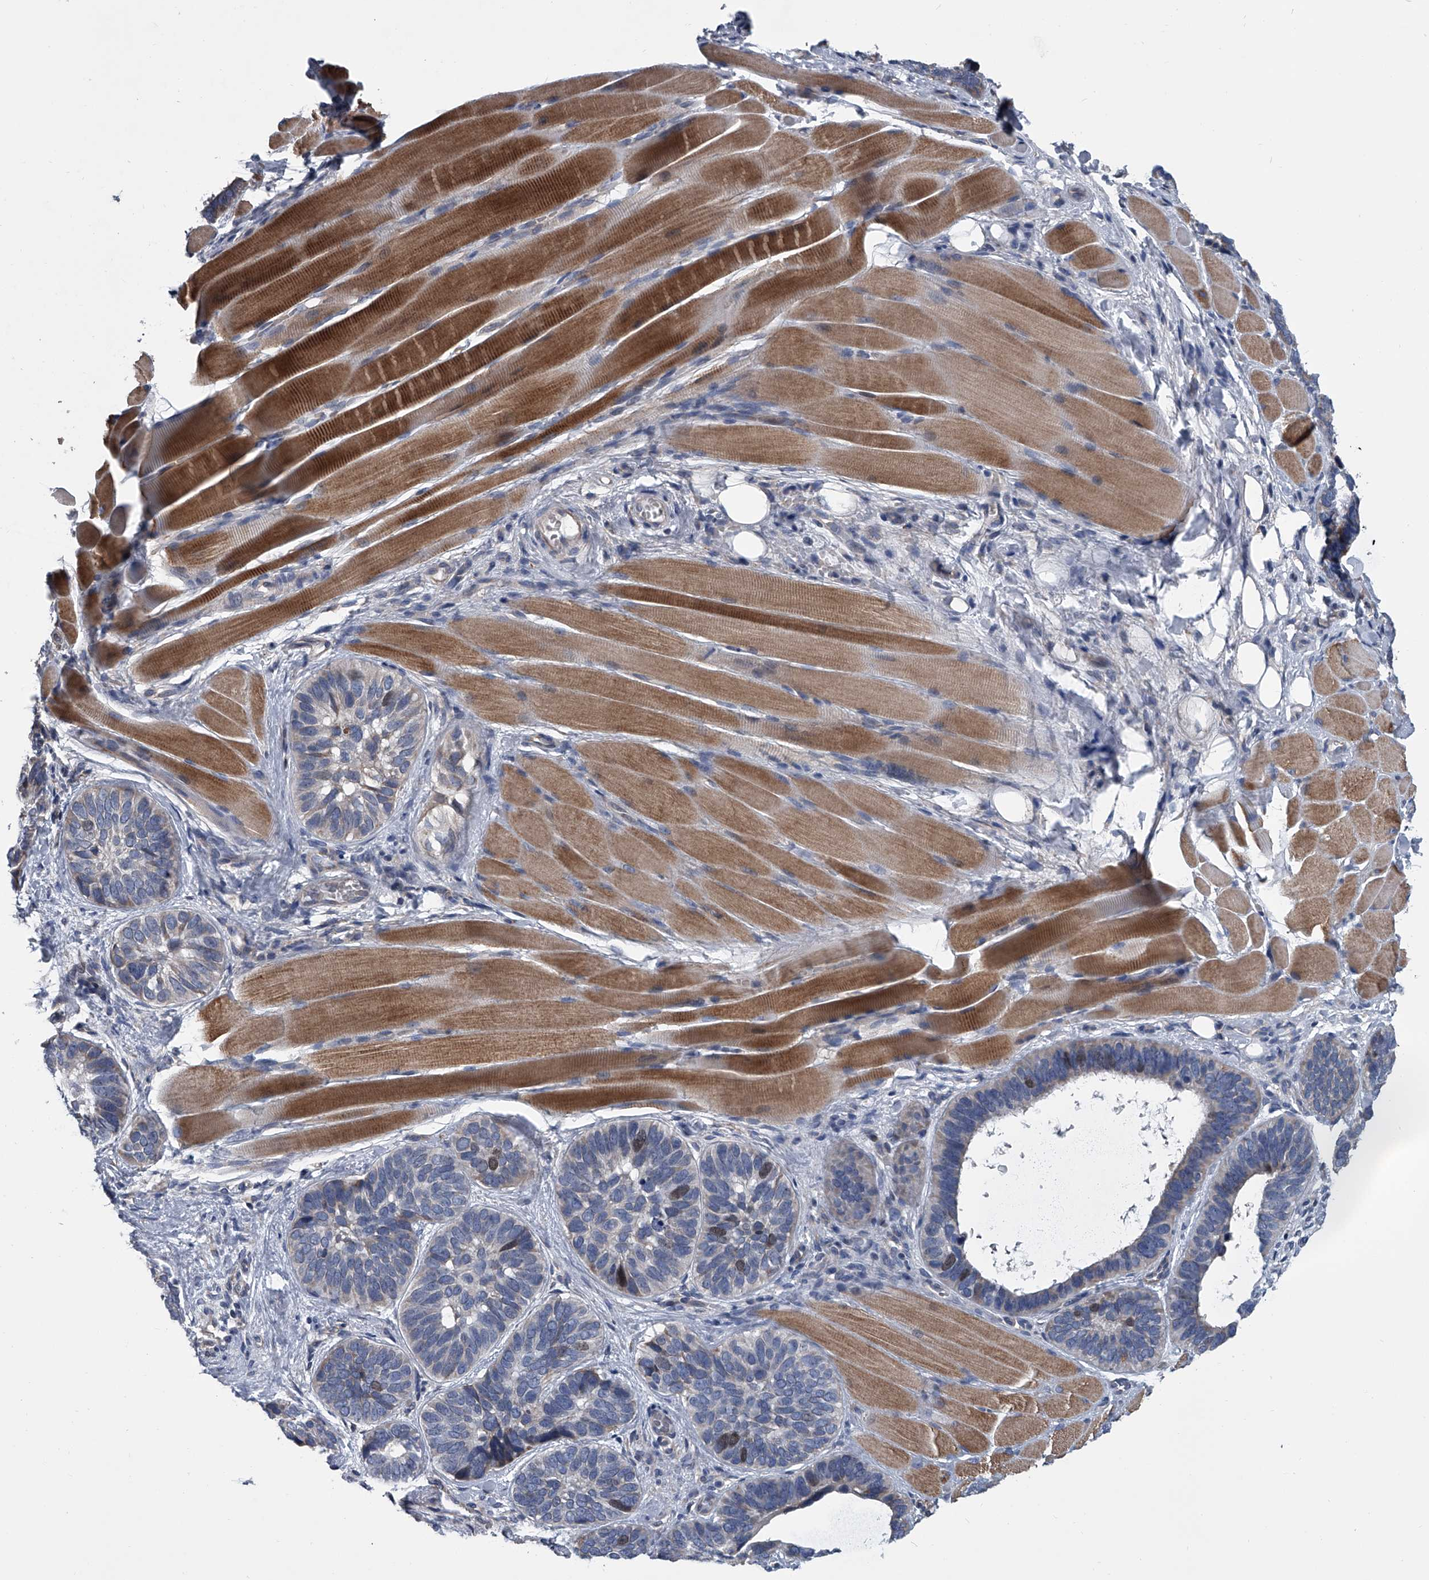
{"staining": {"intensity": "strong", "quantity": "<25%", "location": "nuclear"}, "tissue": "skin cancer", "cell_type": "Tumor cells", "image_type": "cancer", "snomed": [{"axis": "morphology", "description": "Basal cell carcinoma"}, {"axis": "topography", "description": "Skin"}], "caption": "Skin basal cell carcinoma stained with immunohistochemistry (IHC) shows strong nuclear positivity in approximately <25% of tumor cells.", "gene": "ABCG1", "patient": {"sex": "male", "age": 62}}